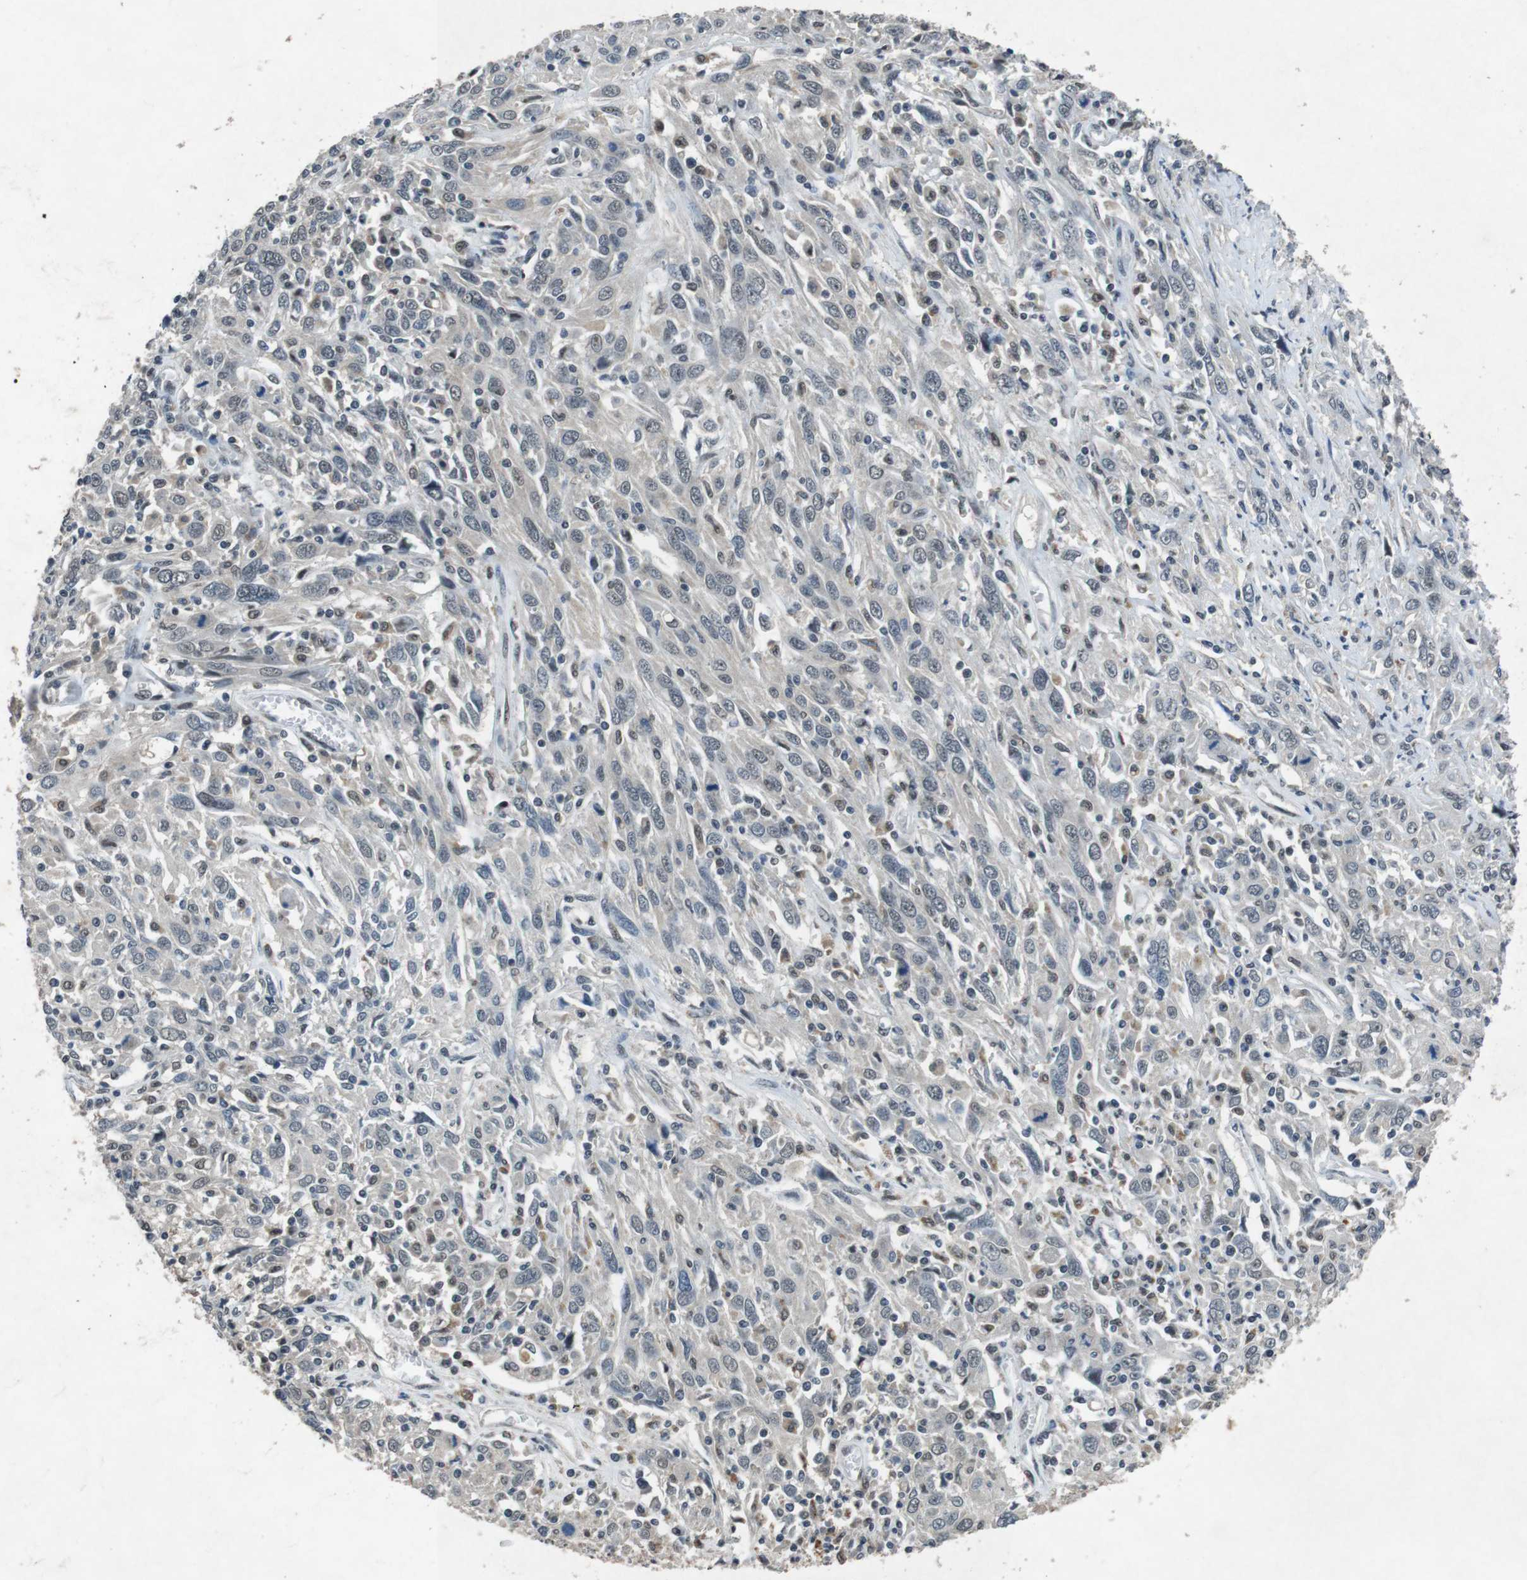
{"staining": {"intensity": "weak", "quantity": "<25%", "location": "nuclear"}, "tissue": "cervical cancer", "cell_type": "Tumor cells", "image_type": "cancer", "snomed": [{"axis": "morphology", "description": "Squamous cell carcinoma, NOS"}, {"axis": "topography", "description": "Cervix"}], "caption": "High power microscopy photomicrograph of an IHC micrograph of squamous cell carcinoma (cervical), revealing no significant staining in tumor cells.", "gene": "USP7", "patient": {"sex": "female", "age": 46}}